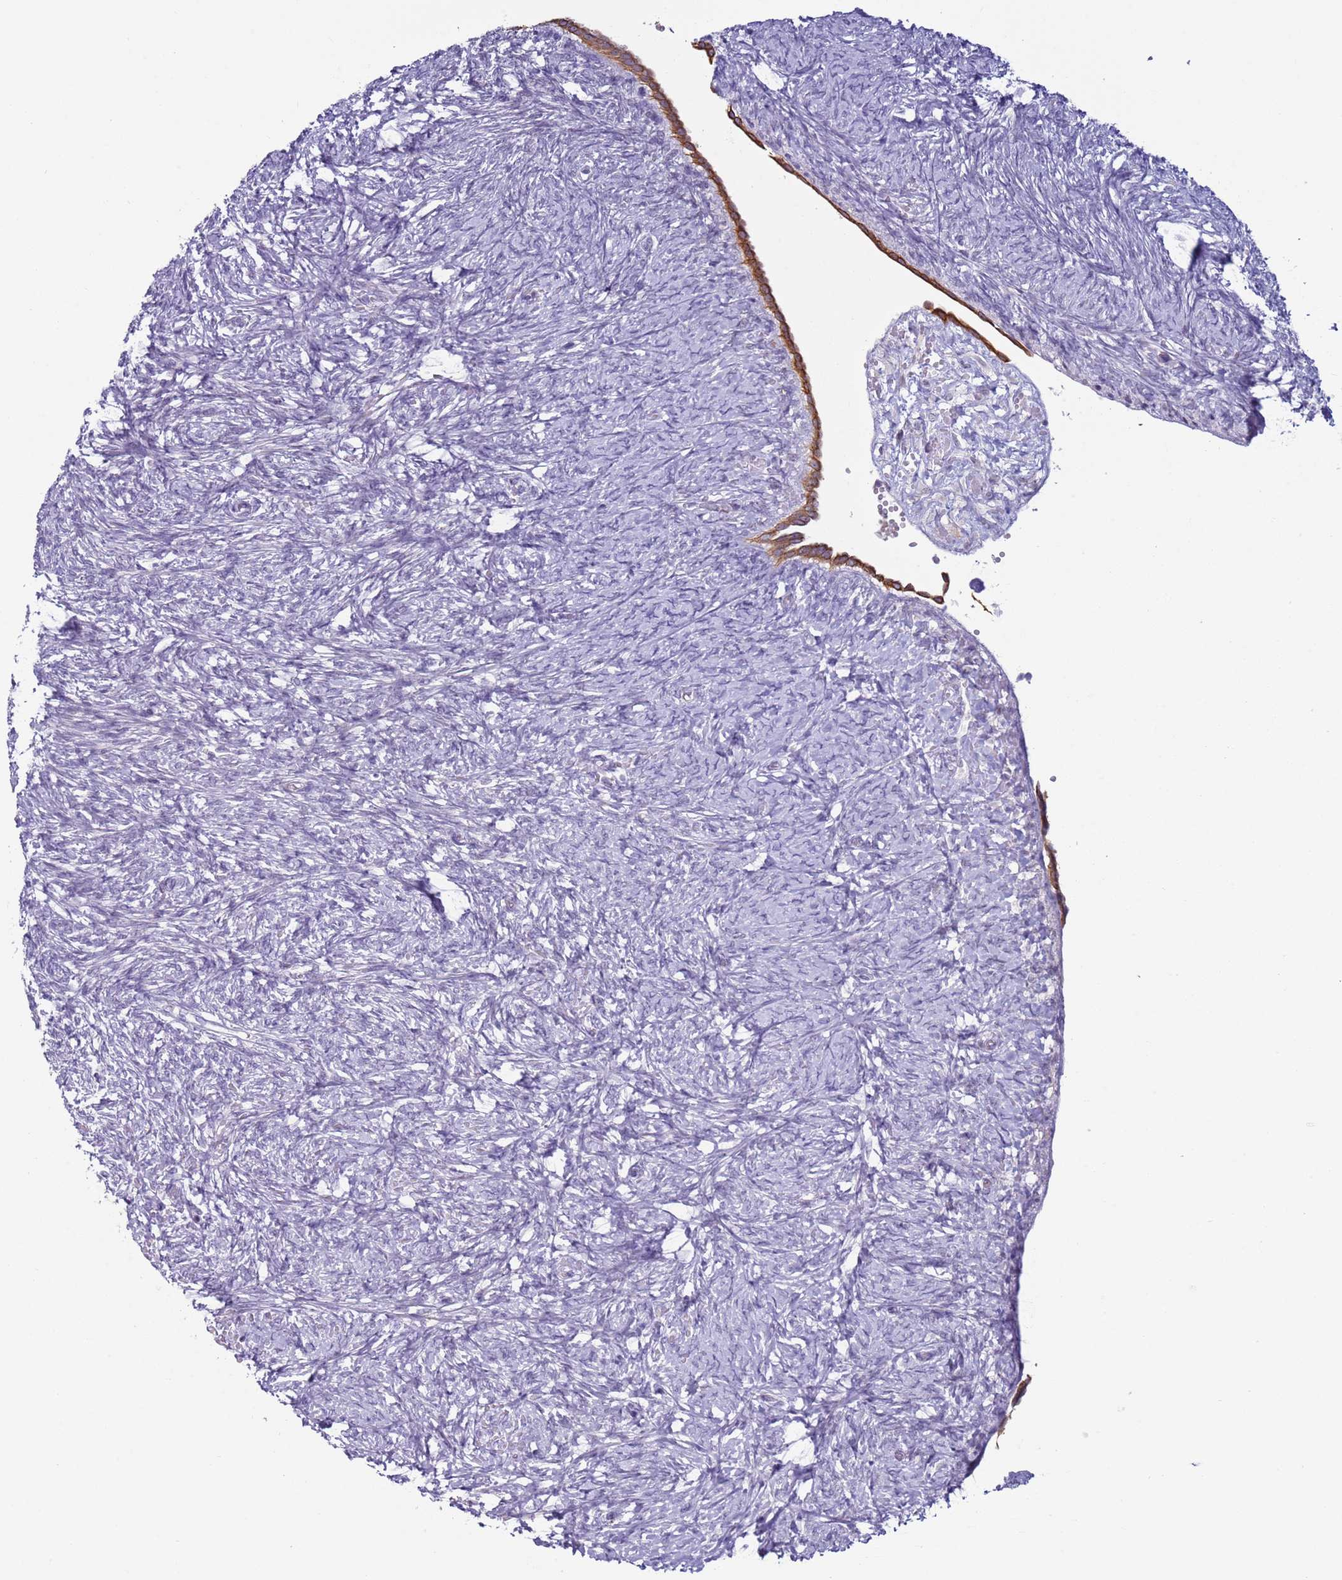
{"staining": {"intensity": "negative", "quantity": "none", "location": "none"}, "tissue": "ovary", "cell_type": "Ovarian stroma cells", "image_type": "normal", "snomed": [{"axis": "morphology", "description": "Normal tissue, NOS"}, {"axis": "topography", "description": "Ovary"}], "caption": "High power microscopy micrograph of an immunohistochemistry image of normal ovary, revealing no significant staining in ovarian stroma cells.", "gene": "NPAP1", "patient": {"sex": "female", "age": 41}}